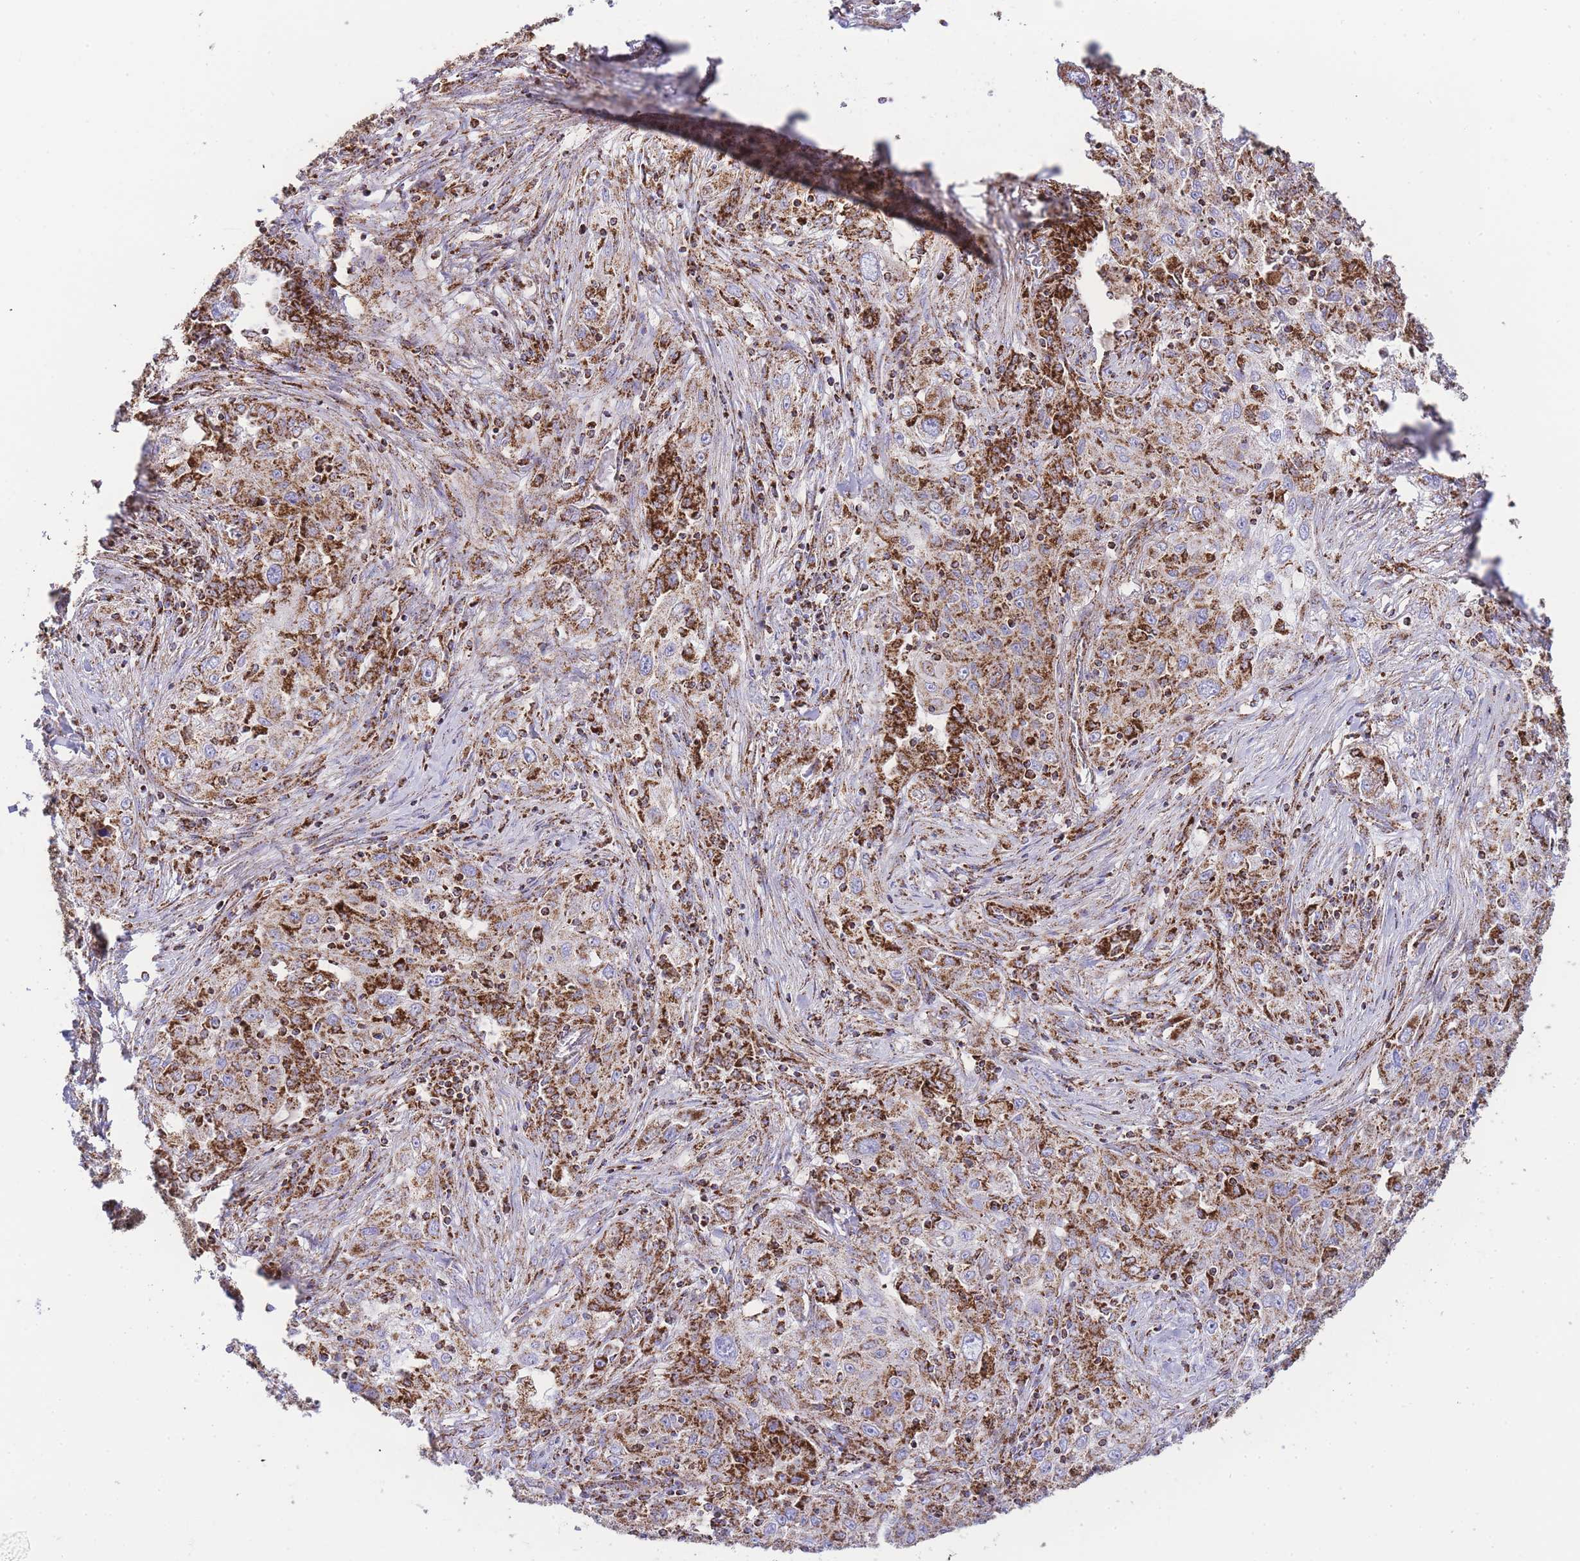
{"staining": {"intensity": "moderate", "quantity": ">75%", "location": "cytoplasmic/membranous"}, "tissue": "lung cancer", "cell_type": "Tumor cells", "image_type": "cancer", "snomed": [{"axis": "morphology", "description": "Squamous cell carcinoma, NOS"}, {"axis": "topography", "description": "Lung"}], "caption": "Brown immunohistochemical staining in squamous cell carcinoma (lung) exhibits moderate cytoplasmic/membranous expression in about >75% of tumor cells. The staining was performed using DAB to visualize the protein expression in brown, while the nuclei were stained in blue with hematoxylin (Magnification: 20x).", "gene": "GSTM1", "patient": {"sex": "female", "age": 69}}